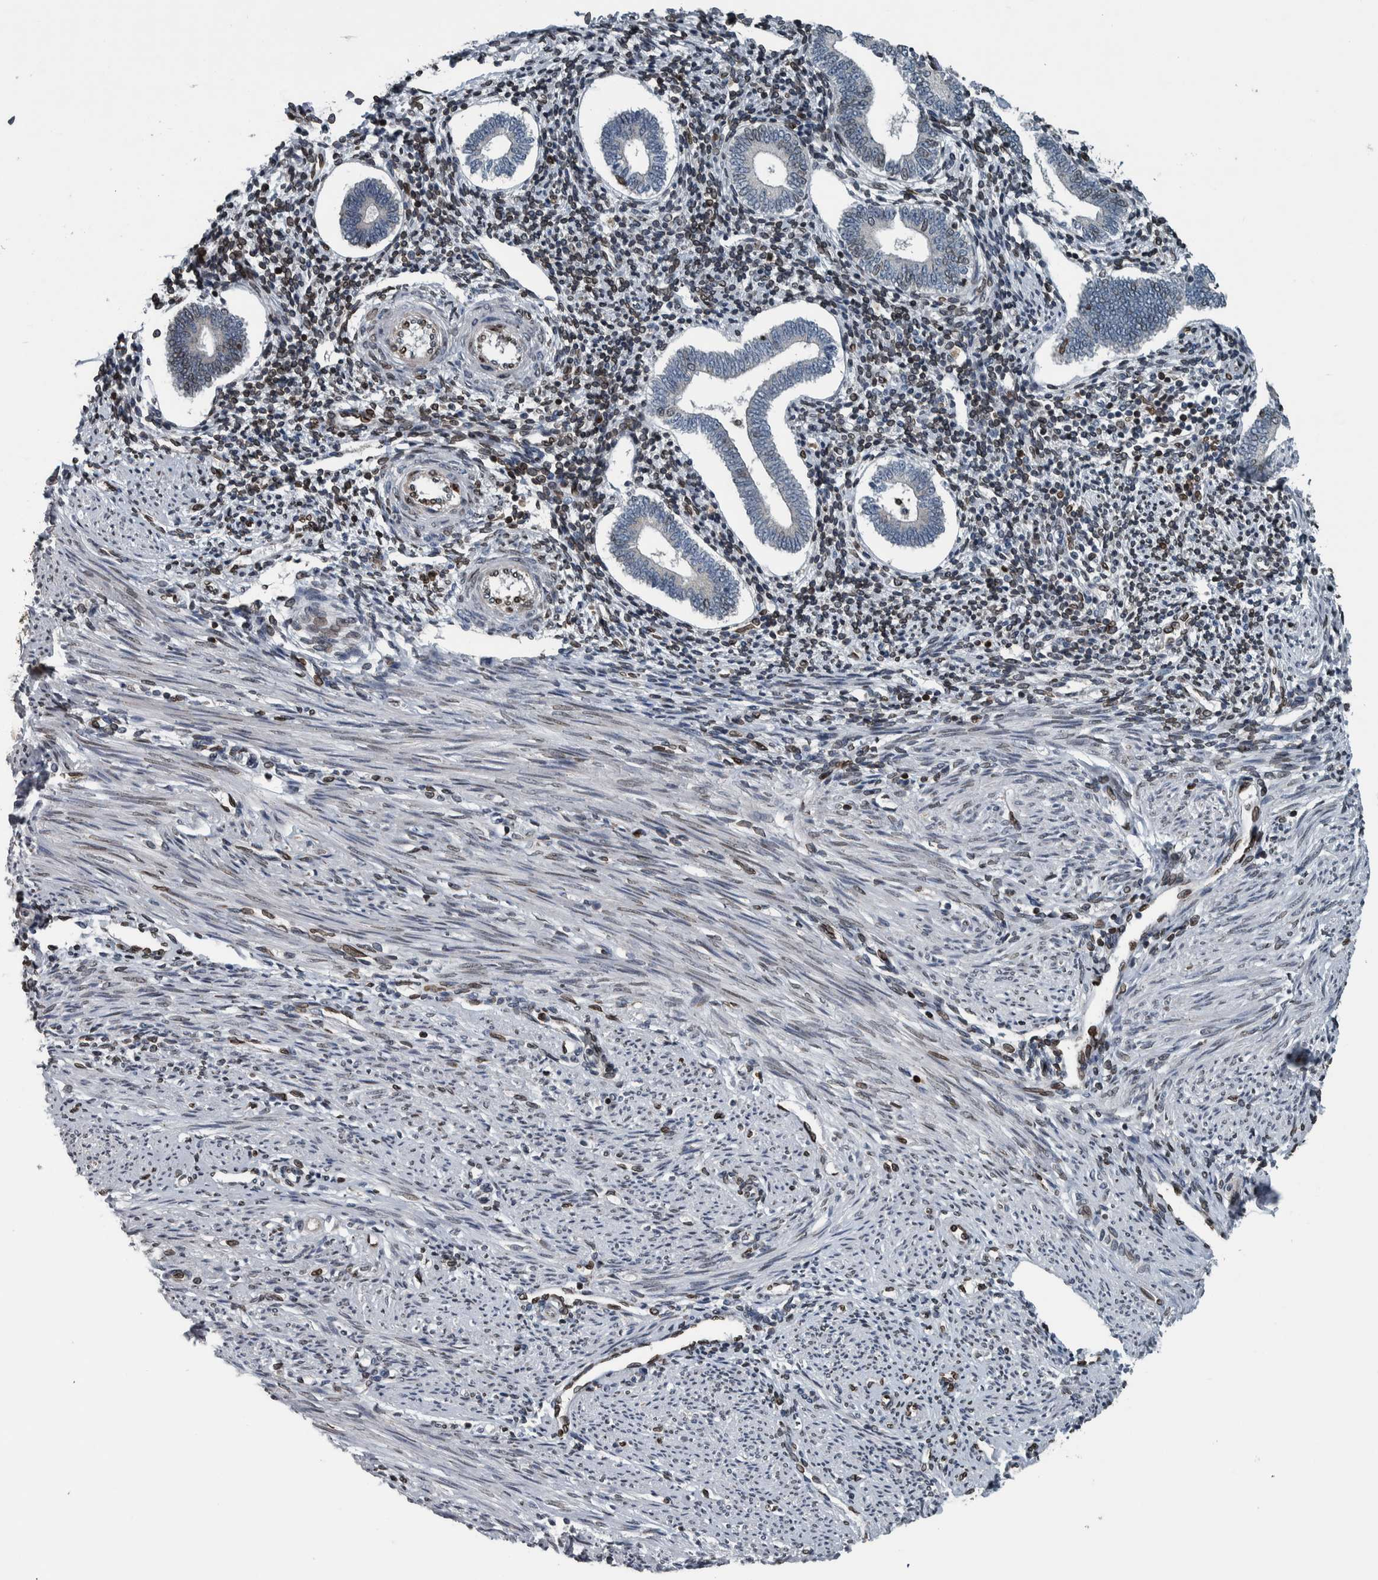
{"staining": {"intensity": "moderate", "quantity": "25%-75%", "location": "cytoplasmic/membranous,nuclear"}, "tissue": "endometrium", "cell_type": "Cells in endometrial stroma", "image_type": "normal", "snomed": [{"axis": "morphology", "description": "Normal tissue, NOS"}, {"axis": "topography", "description": "Endometrium"}], "caption": "The micrograph demonstrates a brown stain indicating the presence of a protein in the cytoplasmic/membranous,nuclear of cells in endometrial stroma in endometrium. Using DAB (brown) and hematoxylin (blue) stains, captured at high magnification using brightfield microscopy.", "gene": "FAM135B", "patient": {"sex": "female", "age": 42}}